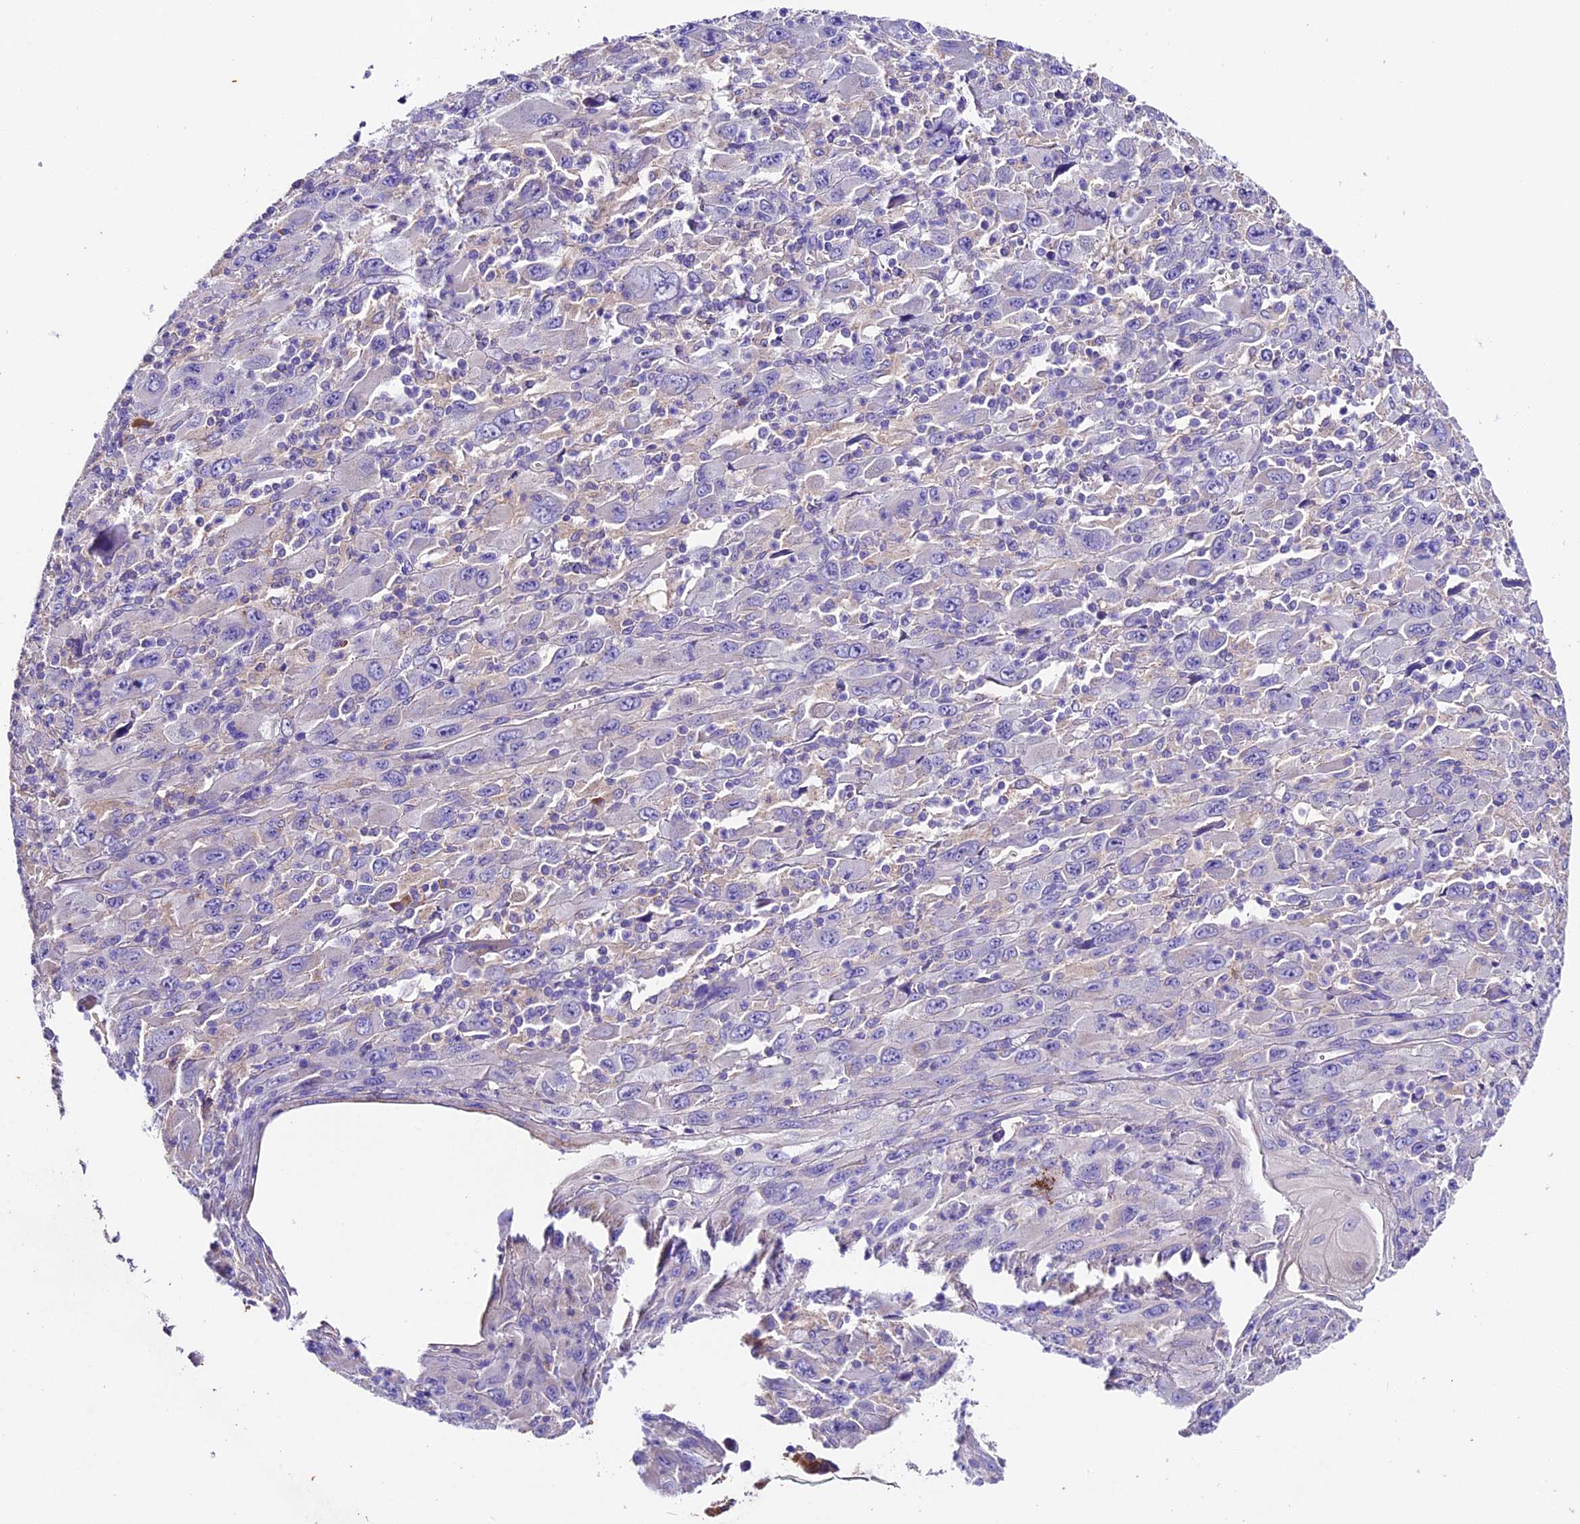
{"staining": {"intensity": "negative", "quantity": "none", "location": "none"}, "tissue": "melanoma", "cell_type": "Tumor cells", "image_type": "cancer", "snomed": [{"axis": "morphology", "description": "Malignant melanoma, Metastatic site"}, {"axis": "topography", "description": "Skin"}], "caption": "This micrograph is of malignant melanoma (metastatic site) stained with immunohistochemistry to label a protein in brown with the nuclei are counter-stained blue. There is no expression in tumor cells.", "gene": "SIX5", "patient": {"sex": "female", "age": 56}}